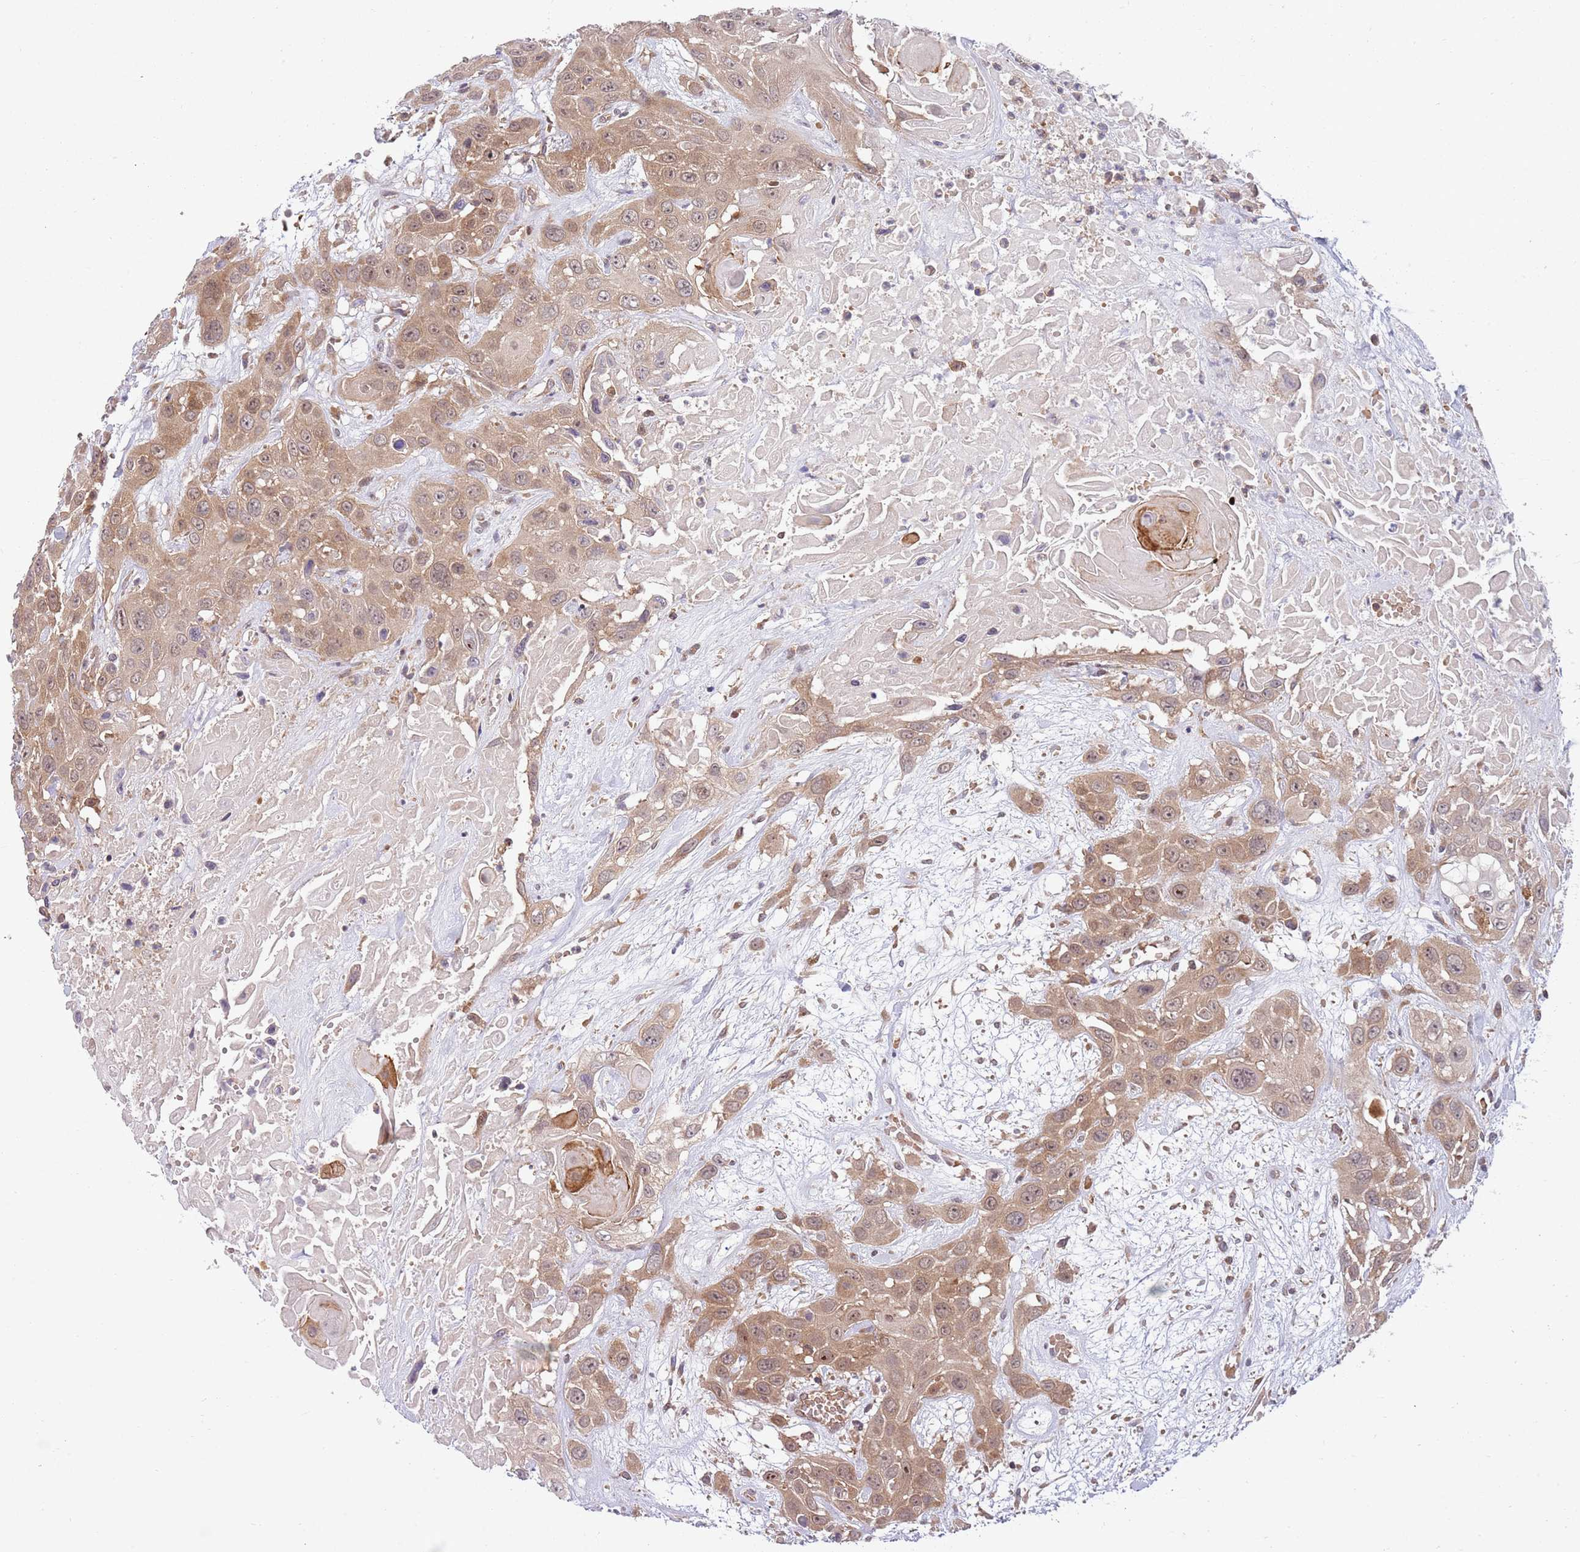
{"staining": {"intensity": "moderate", "quantity": ">75%", "location": "cytoplasmic/membranous,nuclear"}, "tissue": "head and neck cancer", "cell_type": "Tumor cells", "image_type": "cancer", "snomed": [{"axis": "morphology", "description": "Squamous cell carcinoma, NOS"}, {"axis": "topography", "description": "Head-Neck"}], "caption": "Protein positivity by IHC demonstrates moderate cytoplasmic/membranous and nuclear staining in about >75% of tumor cells in squamous cell carcinoma (head and neck). (Brightfield microscopy of DAB IHC at high magnification).", "gene": "GGA1", "patient": {"sex": "male", "age": 81}}